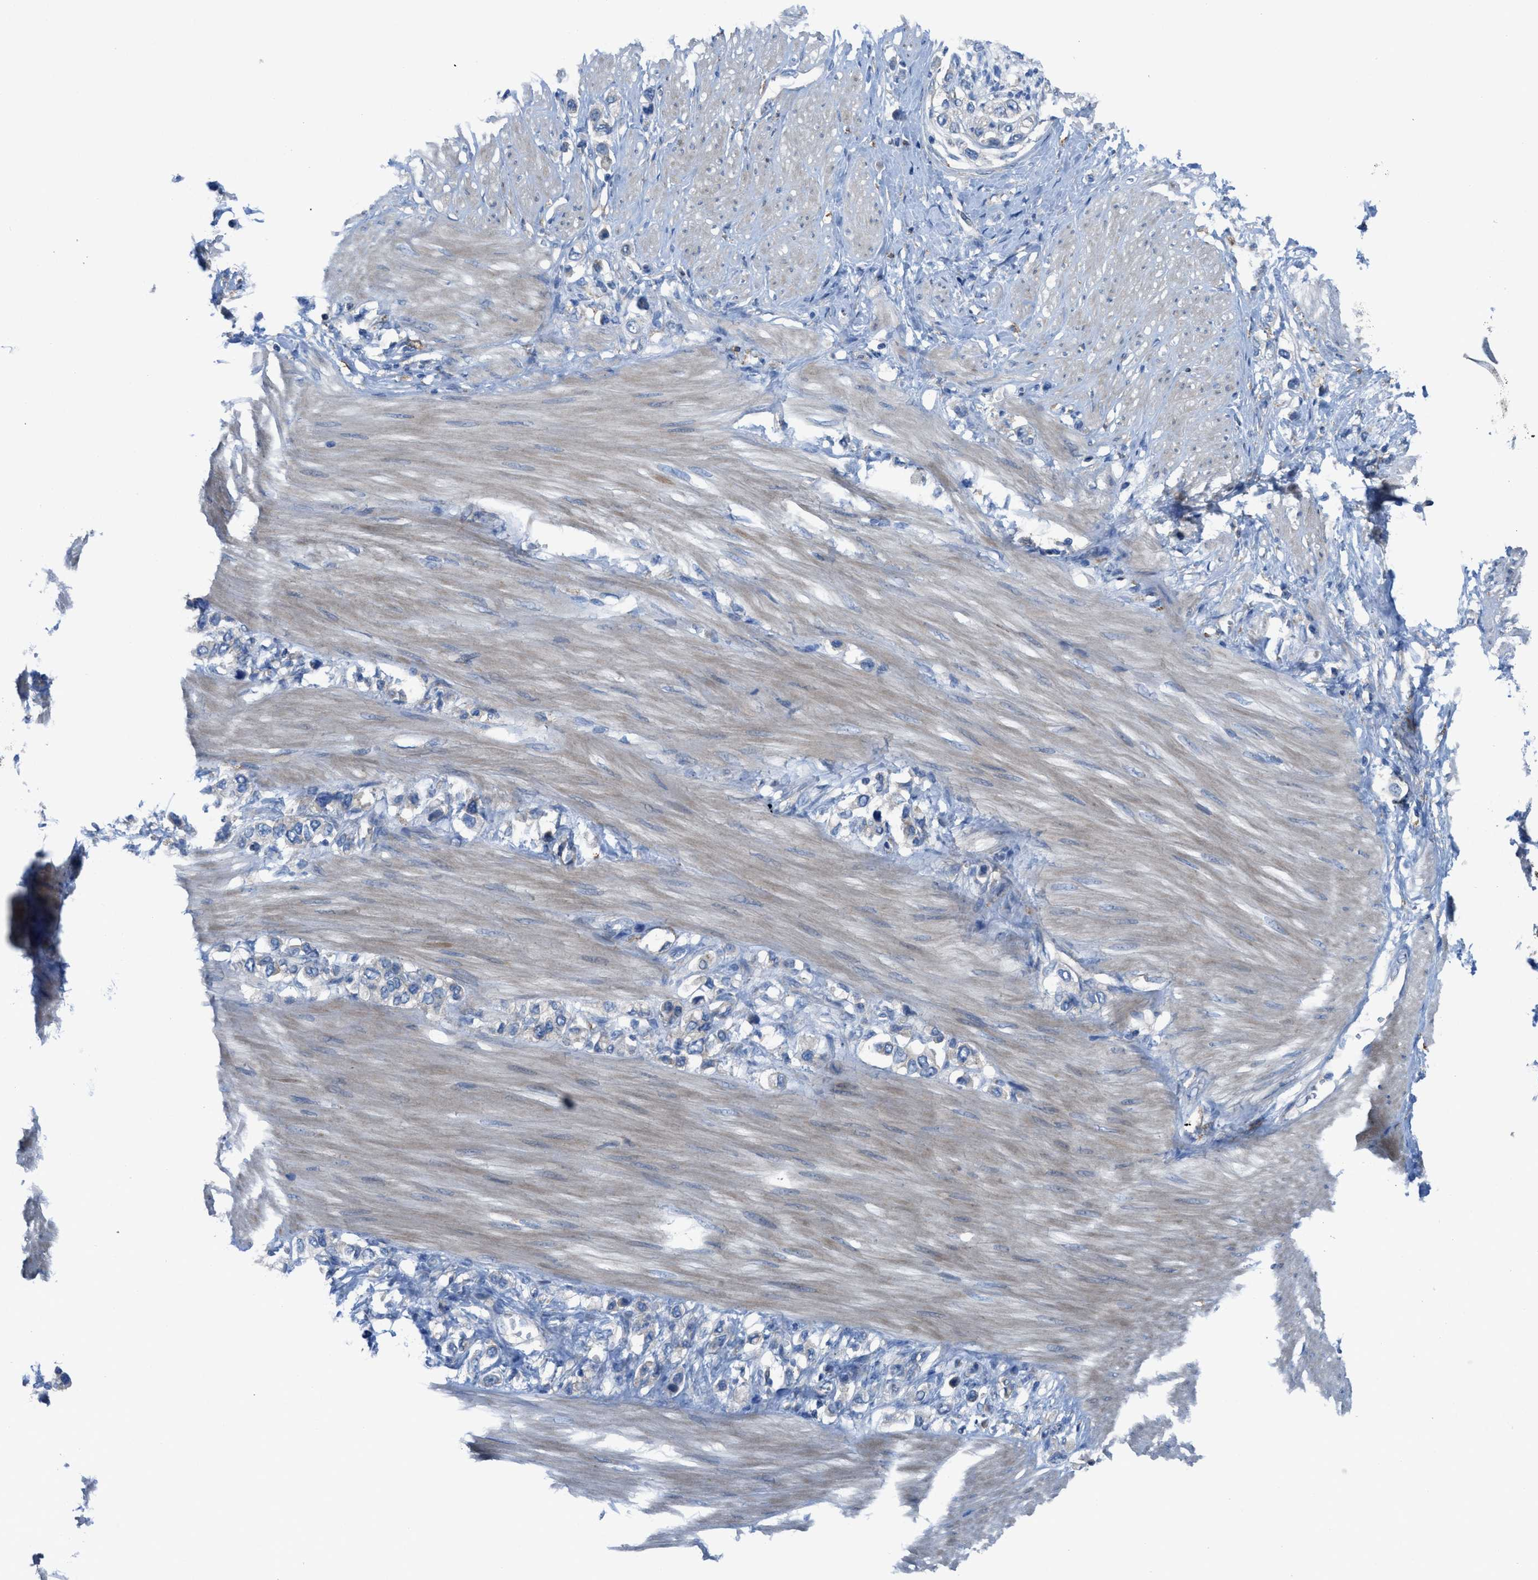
{"staining": {"intensity": "negative", "quantity": "none", "location": "none"}, "tissue": "stomach cancer", "cell_type": "Tumor cells", "image_type": "cancer", "snomed": [{"axis": "morphology", "description": "Adenocarcinoma, NOS"}, {"axis": "topography", "description": "Stomach"}], "caption": "Tumor cells are negative for protein expression in human stomach cancer.", "gene": "EGFR", "patient": {"sex": "female", "age": 65}}